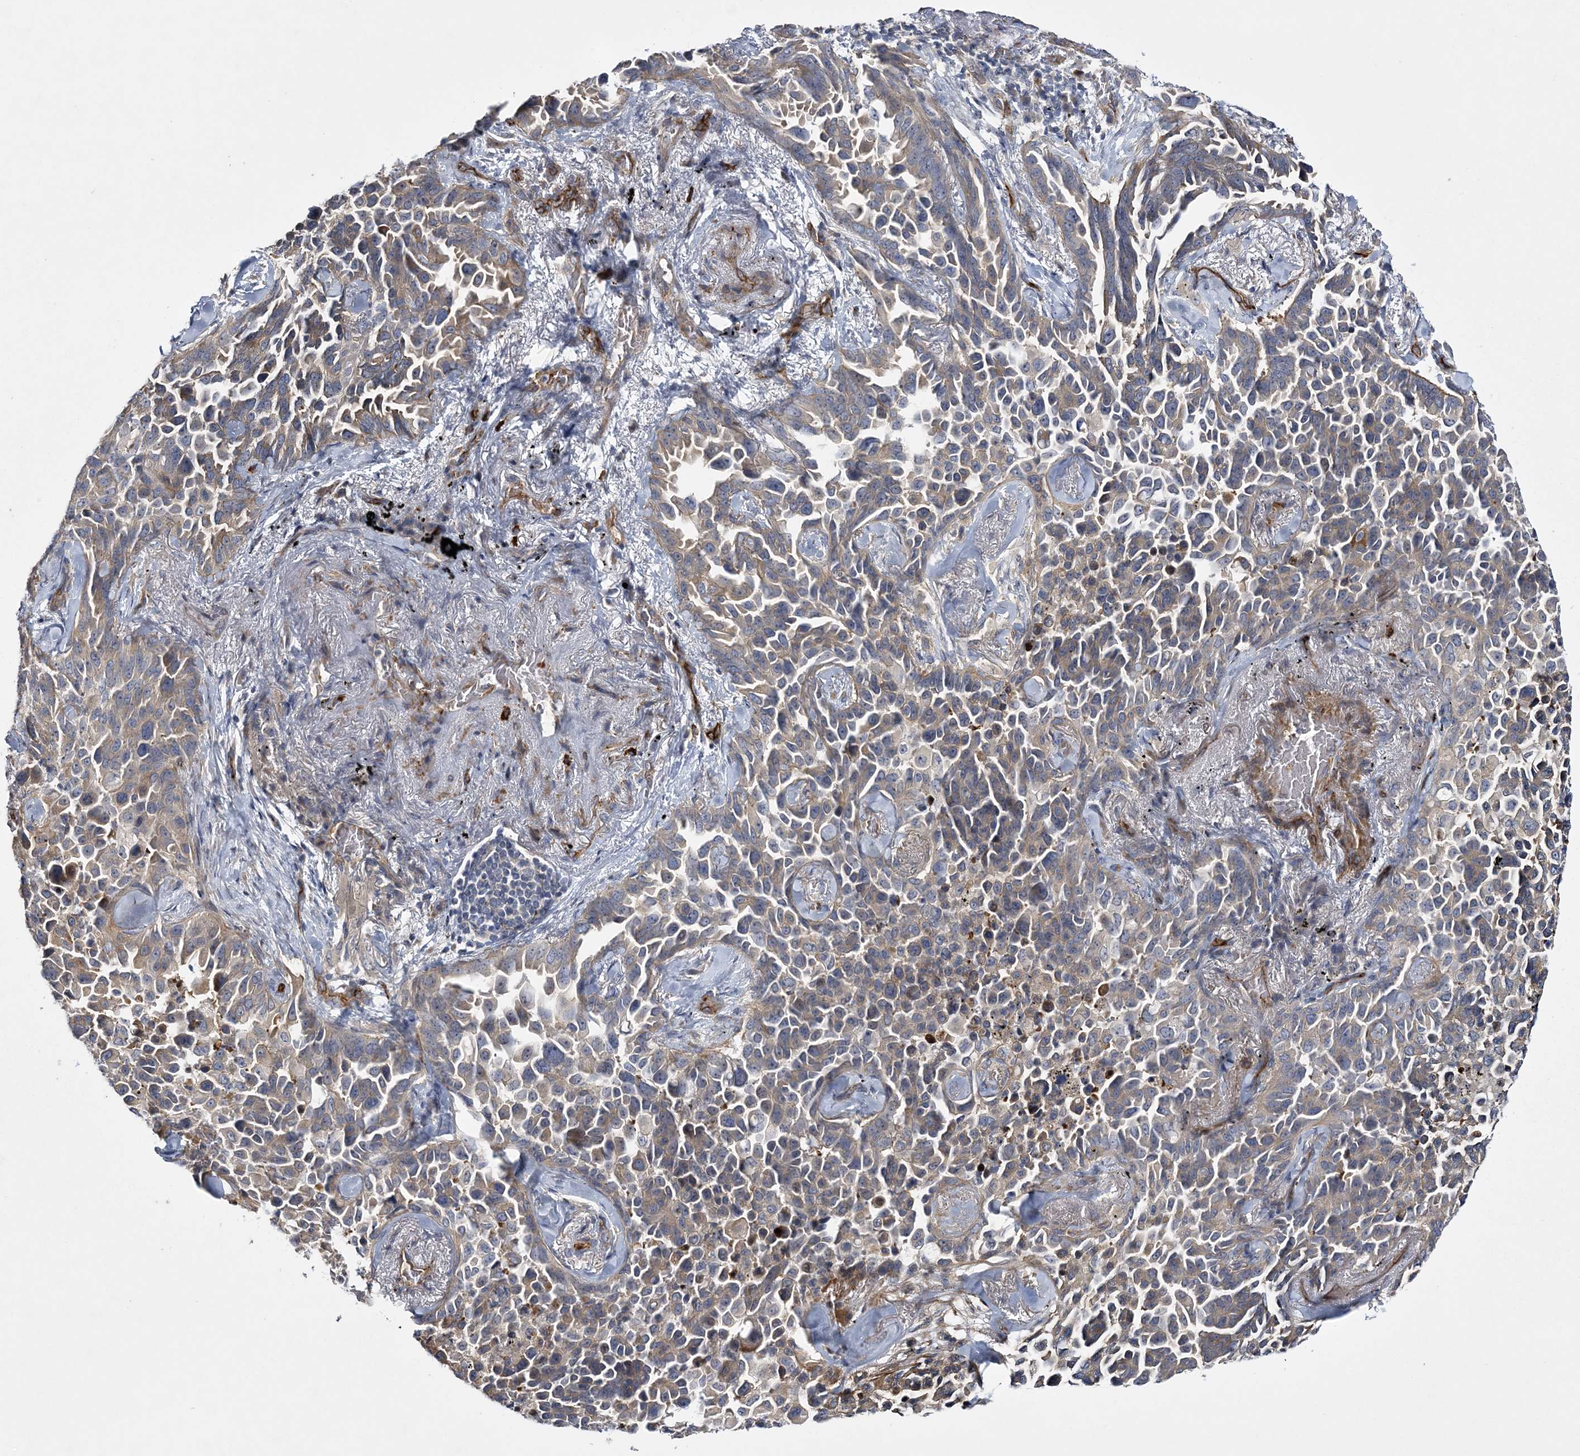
{"staining": {"intensity": "weak", "quantity": "25%-75%", "location": "cytoplasmic/membranous"}, "tissue": "lung cancer", "cell_type": "Tumor cells", "image_type": "cancer", "snomed": [{"axis": "morphology", "description": "Adenocarcinoma, NOS"}, {"axis": "topography", "description": "Lung"}], "caption": "Immunohistochemistry (IHC) image of lung adenocarcinoma stained for a protein (brown), which exhibits low levels of weak cytoplasmic/membranous staining in about 25%-75% of tumor cells.", "gene": "CALN1", "patient": {"sex": "female", "age": 67}}